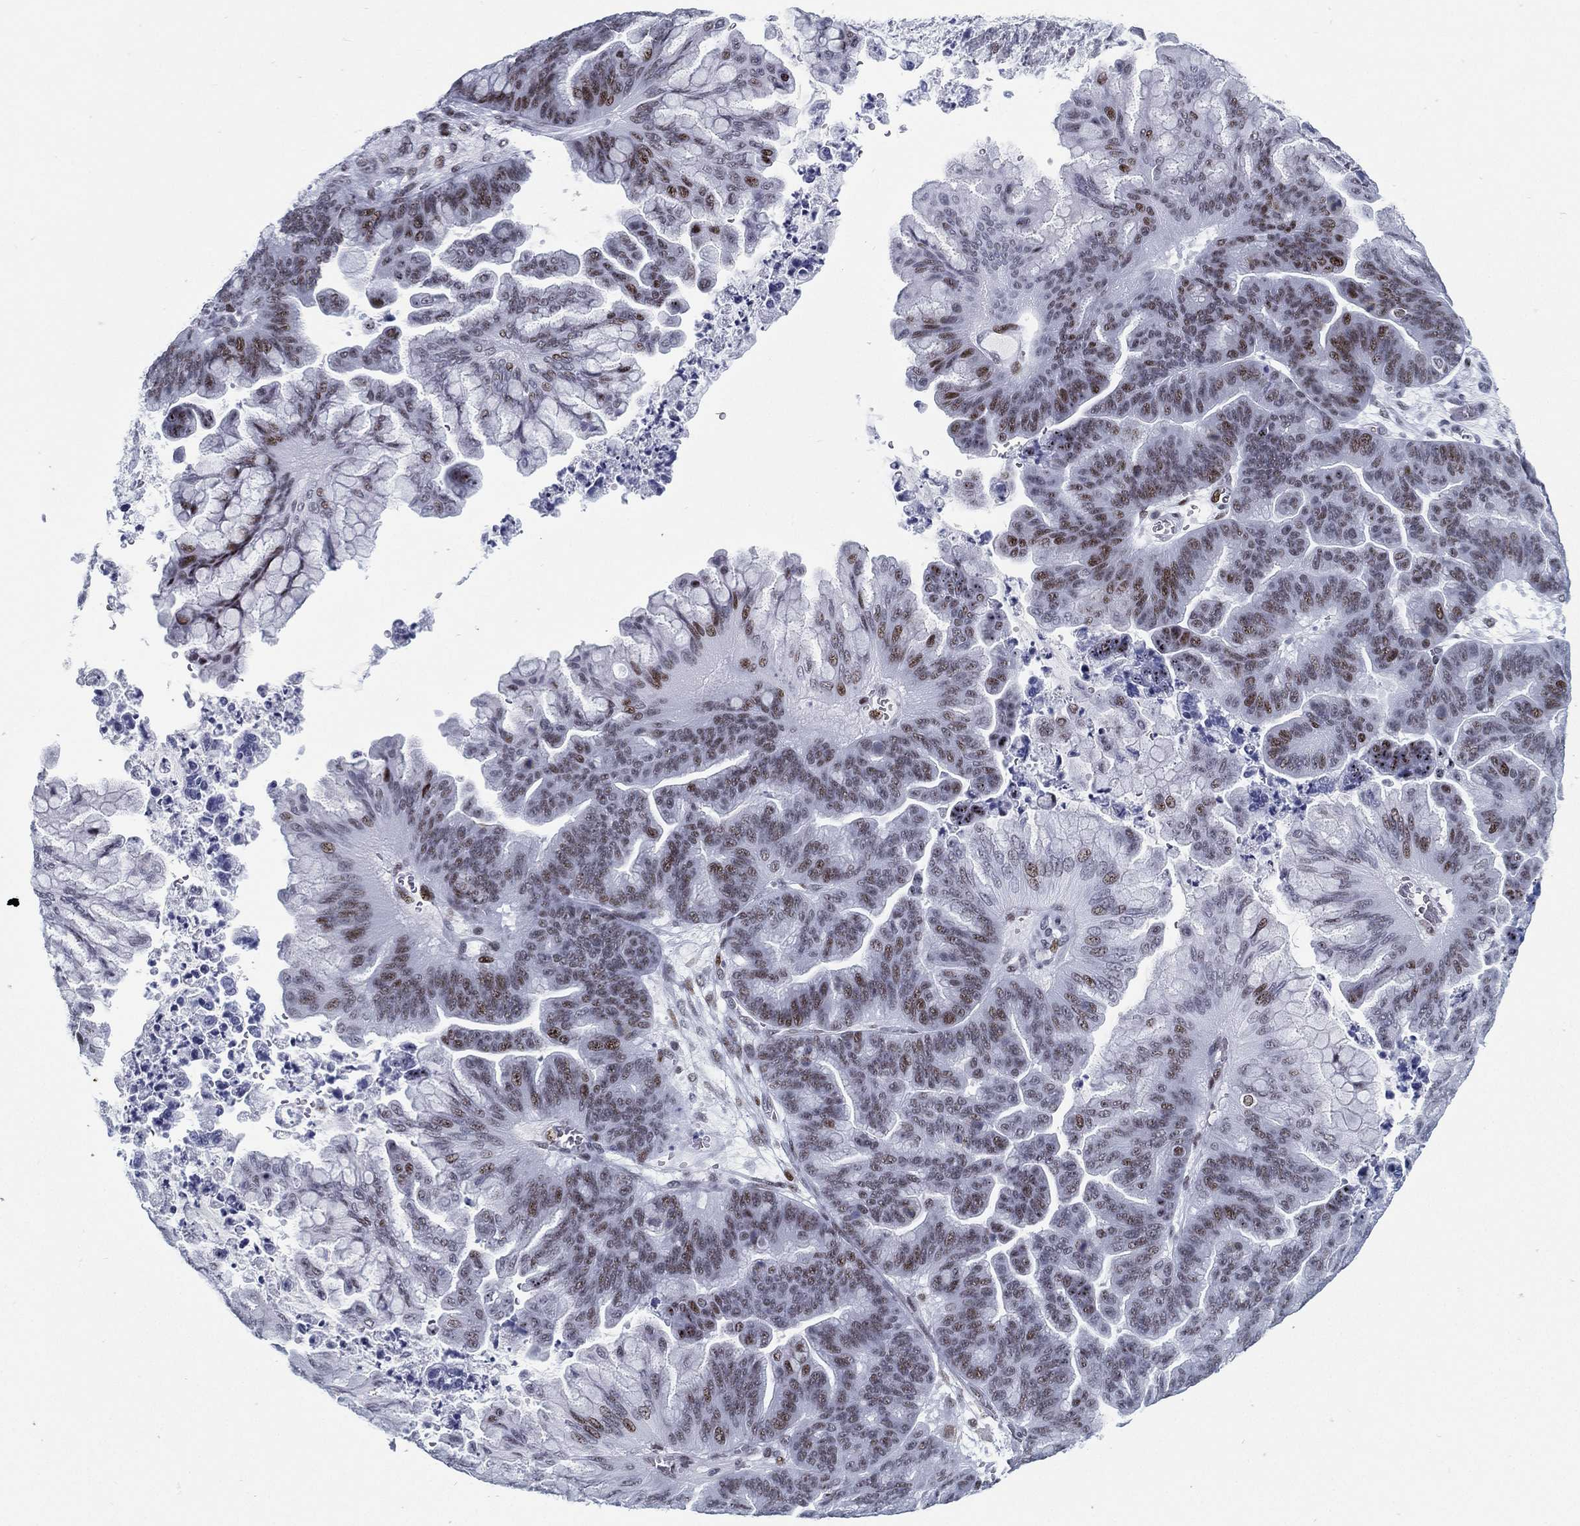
{"staining": {"intensity": "moderate", "quantity": "25%-75%", "location": "nuclear"}, "tissue": "ovarian cancer", "cell_type": "Tumor cells", "image_type": "cancer", "snomed": [{"axis": "morphology", "description": "Cystadenocarcinoma, mucinous, NOS"}, {"axis": "topography", "description": "Ovary"}], "caption": "Ovarian cancer stained with IHC demonstrates moderate nuclear staining in about 25%-75% of tumor cells.", "gene": "CYB561D2", "patient": {"sex": "female", "age": 67}}